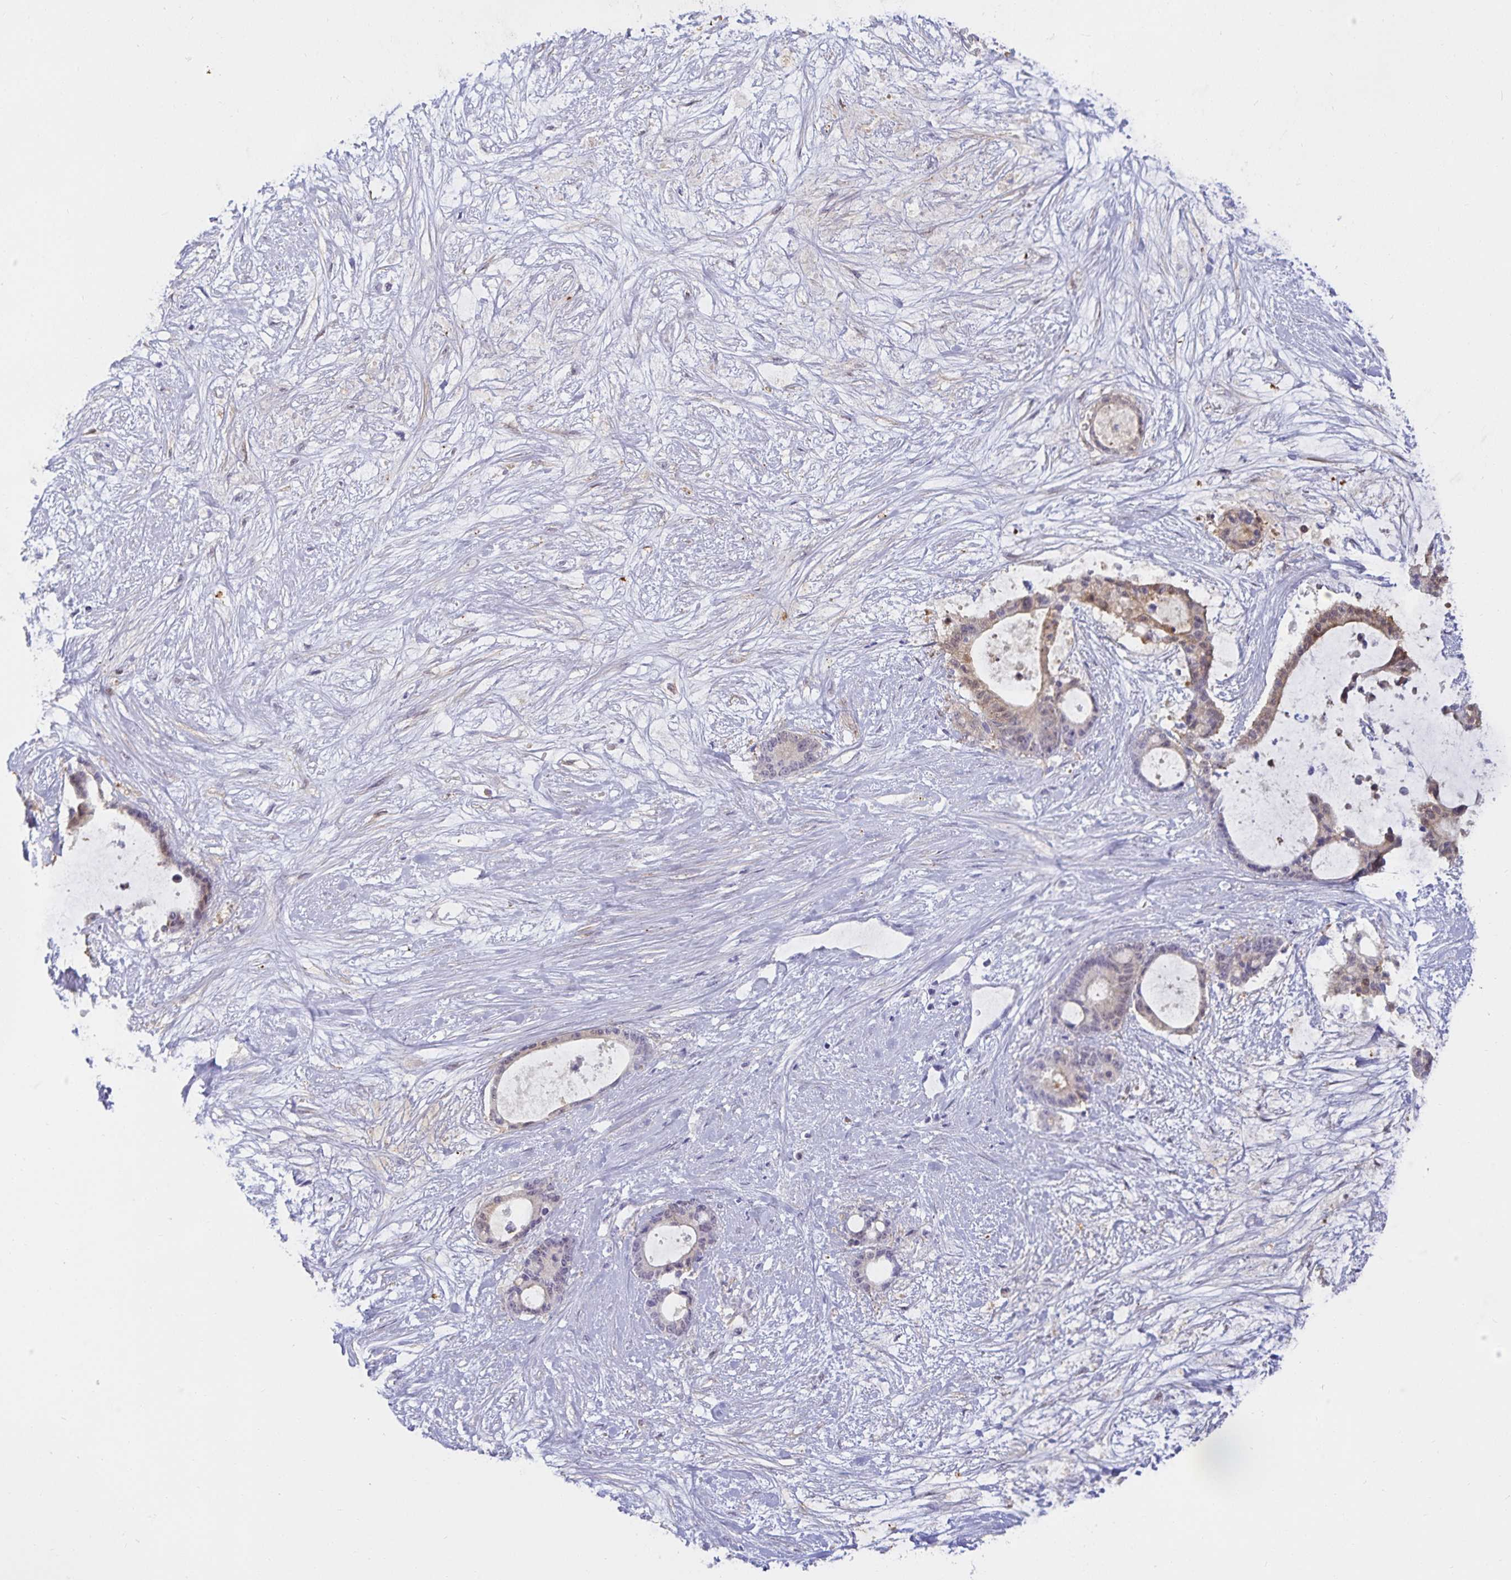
{"staining": {"intensity": "weak", "quantity": "<25%", "location": "cytoplasmic/membranous"}, "tissue": "liver cancer", "cell_type": "Tumor cells", "image_type": "cancer", "snomed": [{"axis": "morphology", "description": "Normal tissue, NOS"}, {"axis": "morphology", "description": "Cholangiocarcinoma"}, {"axis": "topography", "description": "Liver"}, {"axis": "topography", "description": "Peripheral nerve tissue"}], "caption": "This micrograph is of liver cancer (cholangiocarcinoma) stained with immunohistochemistry to label a protein in brown with the nuclei are counter-stained blue. There is no positivity in tumor cells.", "gene": "MON2", "patient": {"sex": "female", "age": 73}}